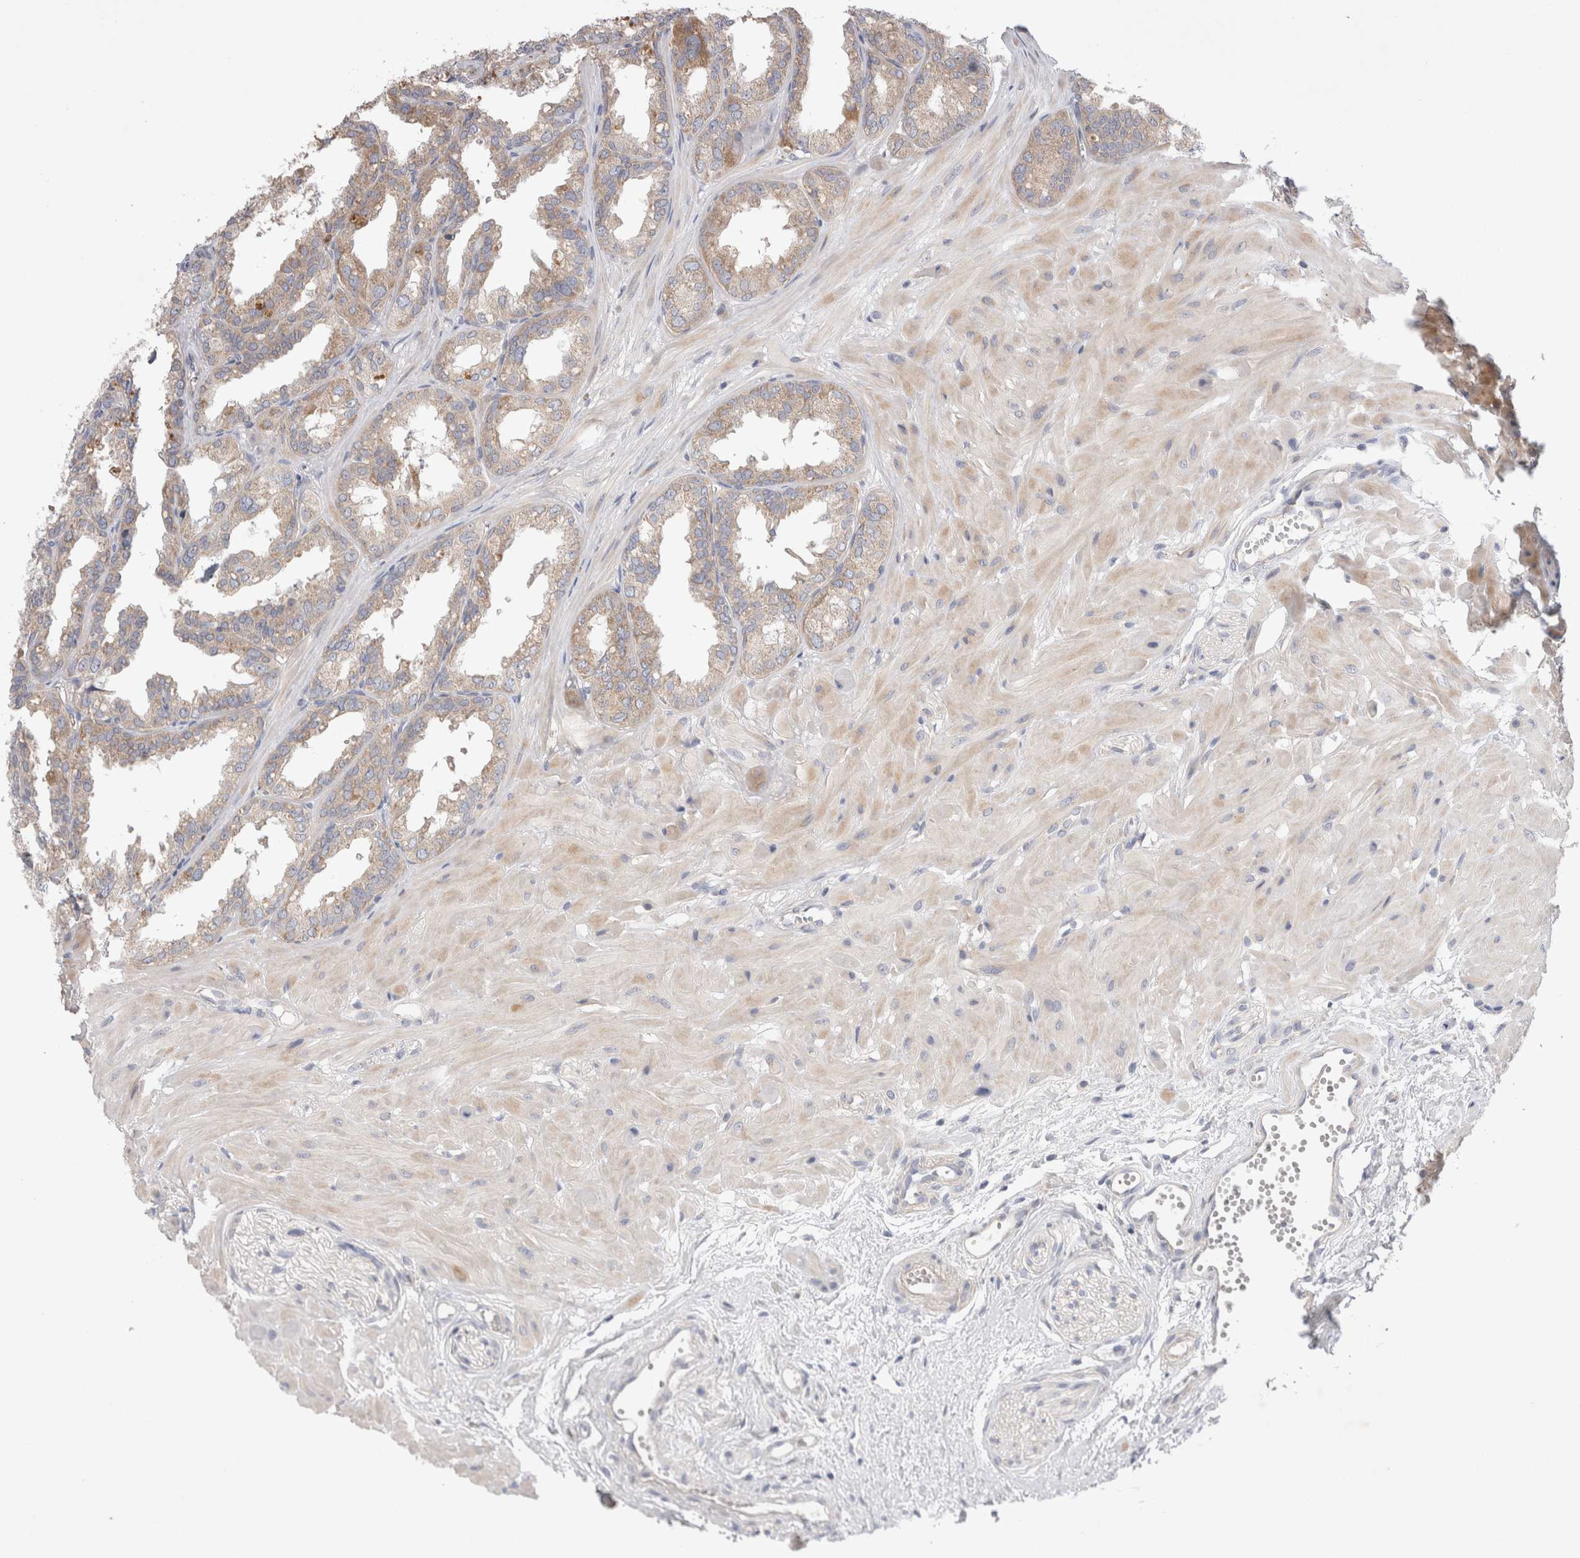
{"staining": {"intensity": "weak", "quantity": "25%-75%", "location": "cytoplasmic/membranous"}, "tissue": "seminal vesicle", "cell_type": "Glandular cells", "image_type": "normal", "snomed": [{"axis": "morphology", "description": "Normal tissue, NOS"}, {"axis": "topography", "description": "Prostate"}, {"axis": "topography", "description": "Seminal veicle"}], "caption": "Glandular cells exhibit low levels of weak cytoplasmic/membranous expression in approximately 25%-75% of cells in benign seminal vesicle. The protein is shown in brown color, while the nuclei are stained blue.", "gene": "IFT74", "patient": {"sex": "male", "age": 51}}